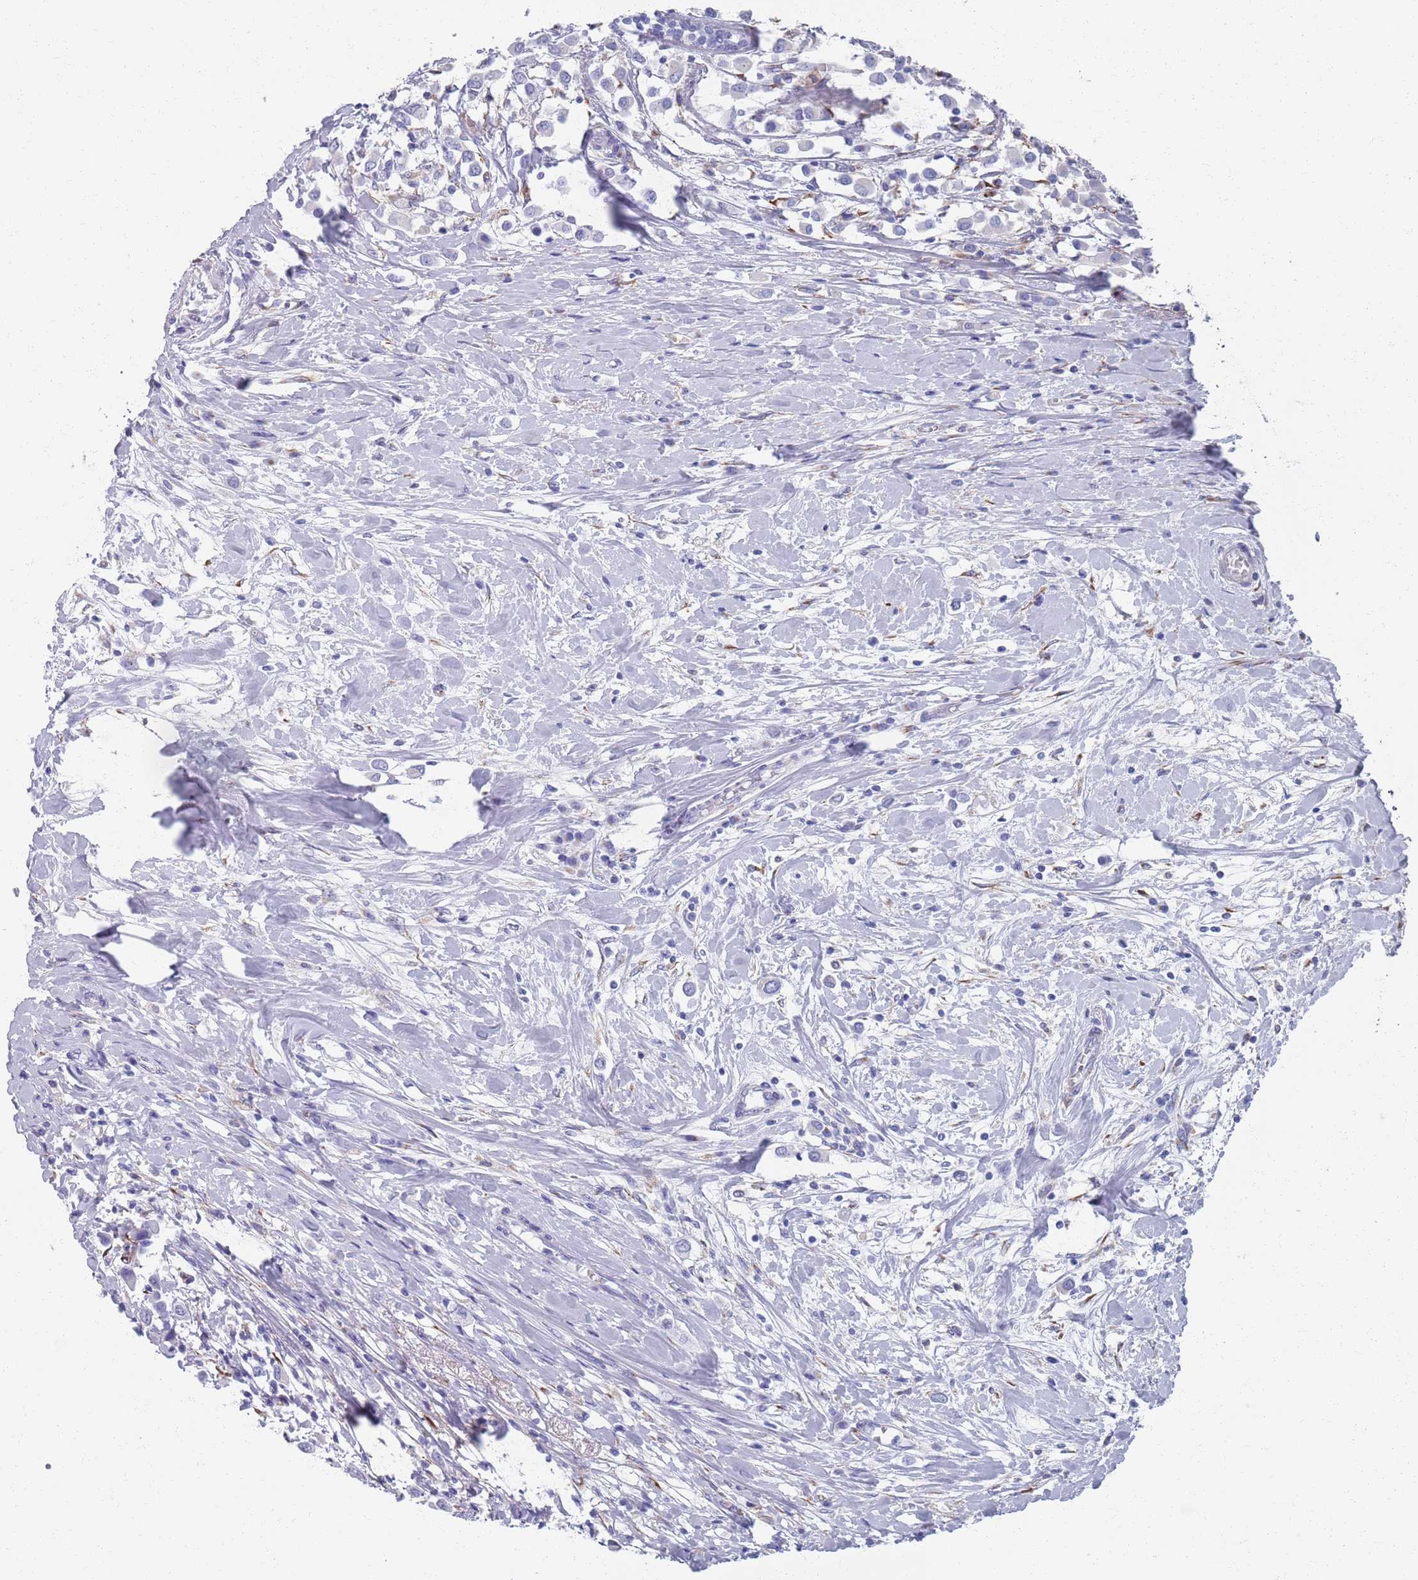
{"staining": {"intensity": "negative", "quantity": "none", "location": "none"}, "tissue": "breast cancer", "cell_type": "Tumor cells", "image_type": "cancer", "snomed": [{"axis": "morphology", "description": "Duct carcinoma"}, {"axis": "topography", "description": "Breast"}], "caption": "DAB immunohistochemical staining of human breast cancer demonstrates no significant expression in tumor cells.", "gene": "PLOD1", "patient": {"sex": "female", "age": 61}}